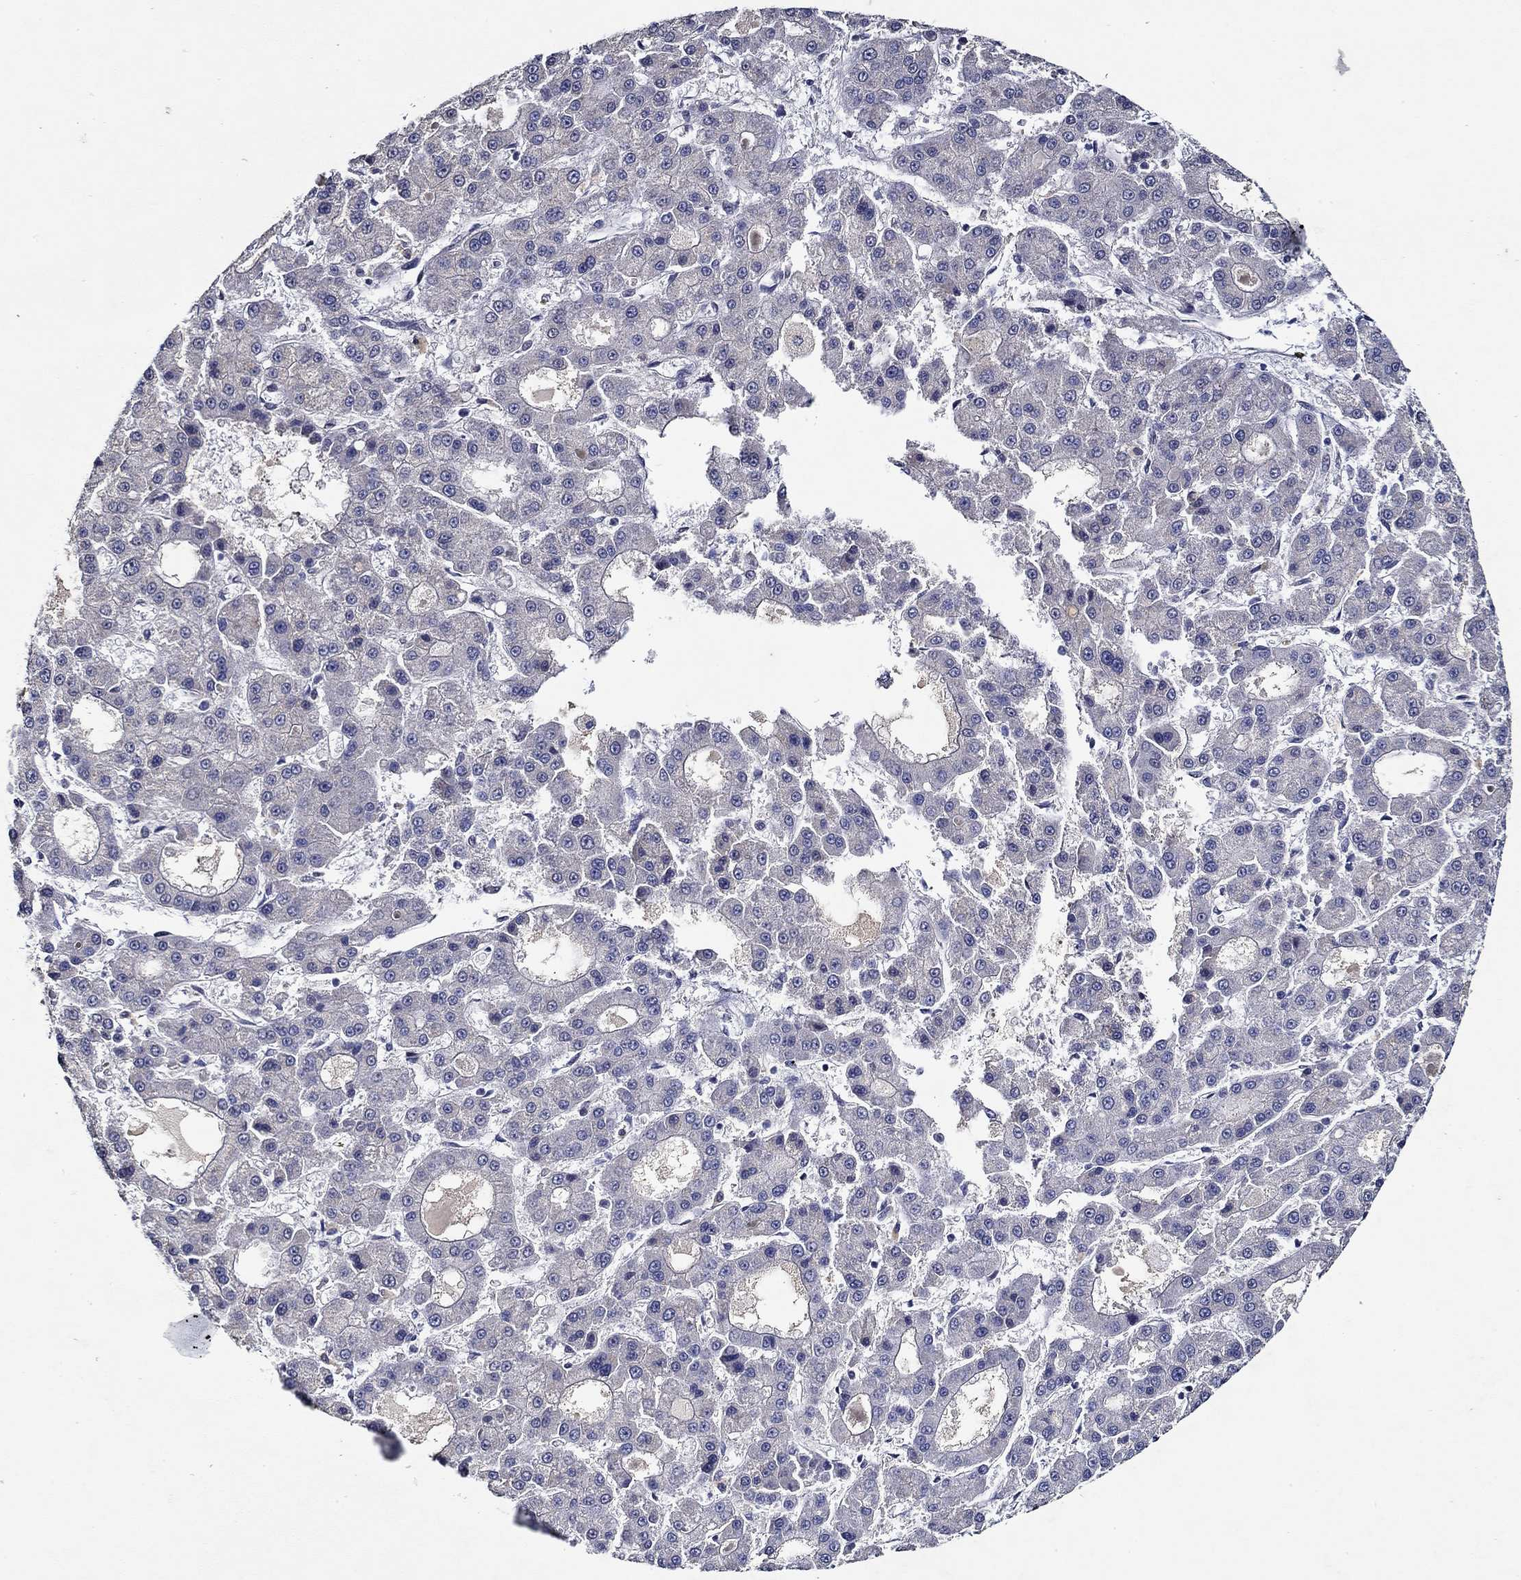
{"staining": {"intensity": "negative", "quantity": "none", "location": "none"}, "tissue": "liver cancer", "cell_type": "Tumor cells", "image_type": "cancer", "snomed": [{"axis": "morphology", "description": "Carcinoma, Hepatocellular, NOS"}, {"axis": "topography", "description": "Liver"}], "caption": "An IHC histopathology image of hepatocellular carcinoma (liver) is shown. There is no staining in tumor cells of hepatocellular carcinoma (liver).", "gene": "GATA2", "patient": {"sex": "male", "age": 70}}